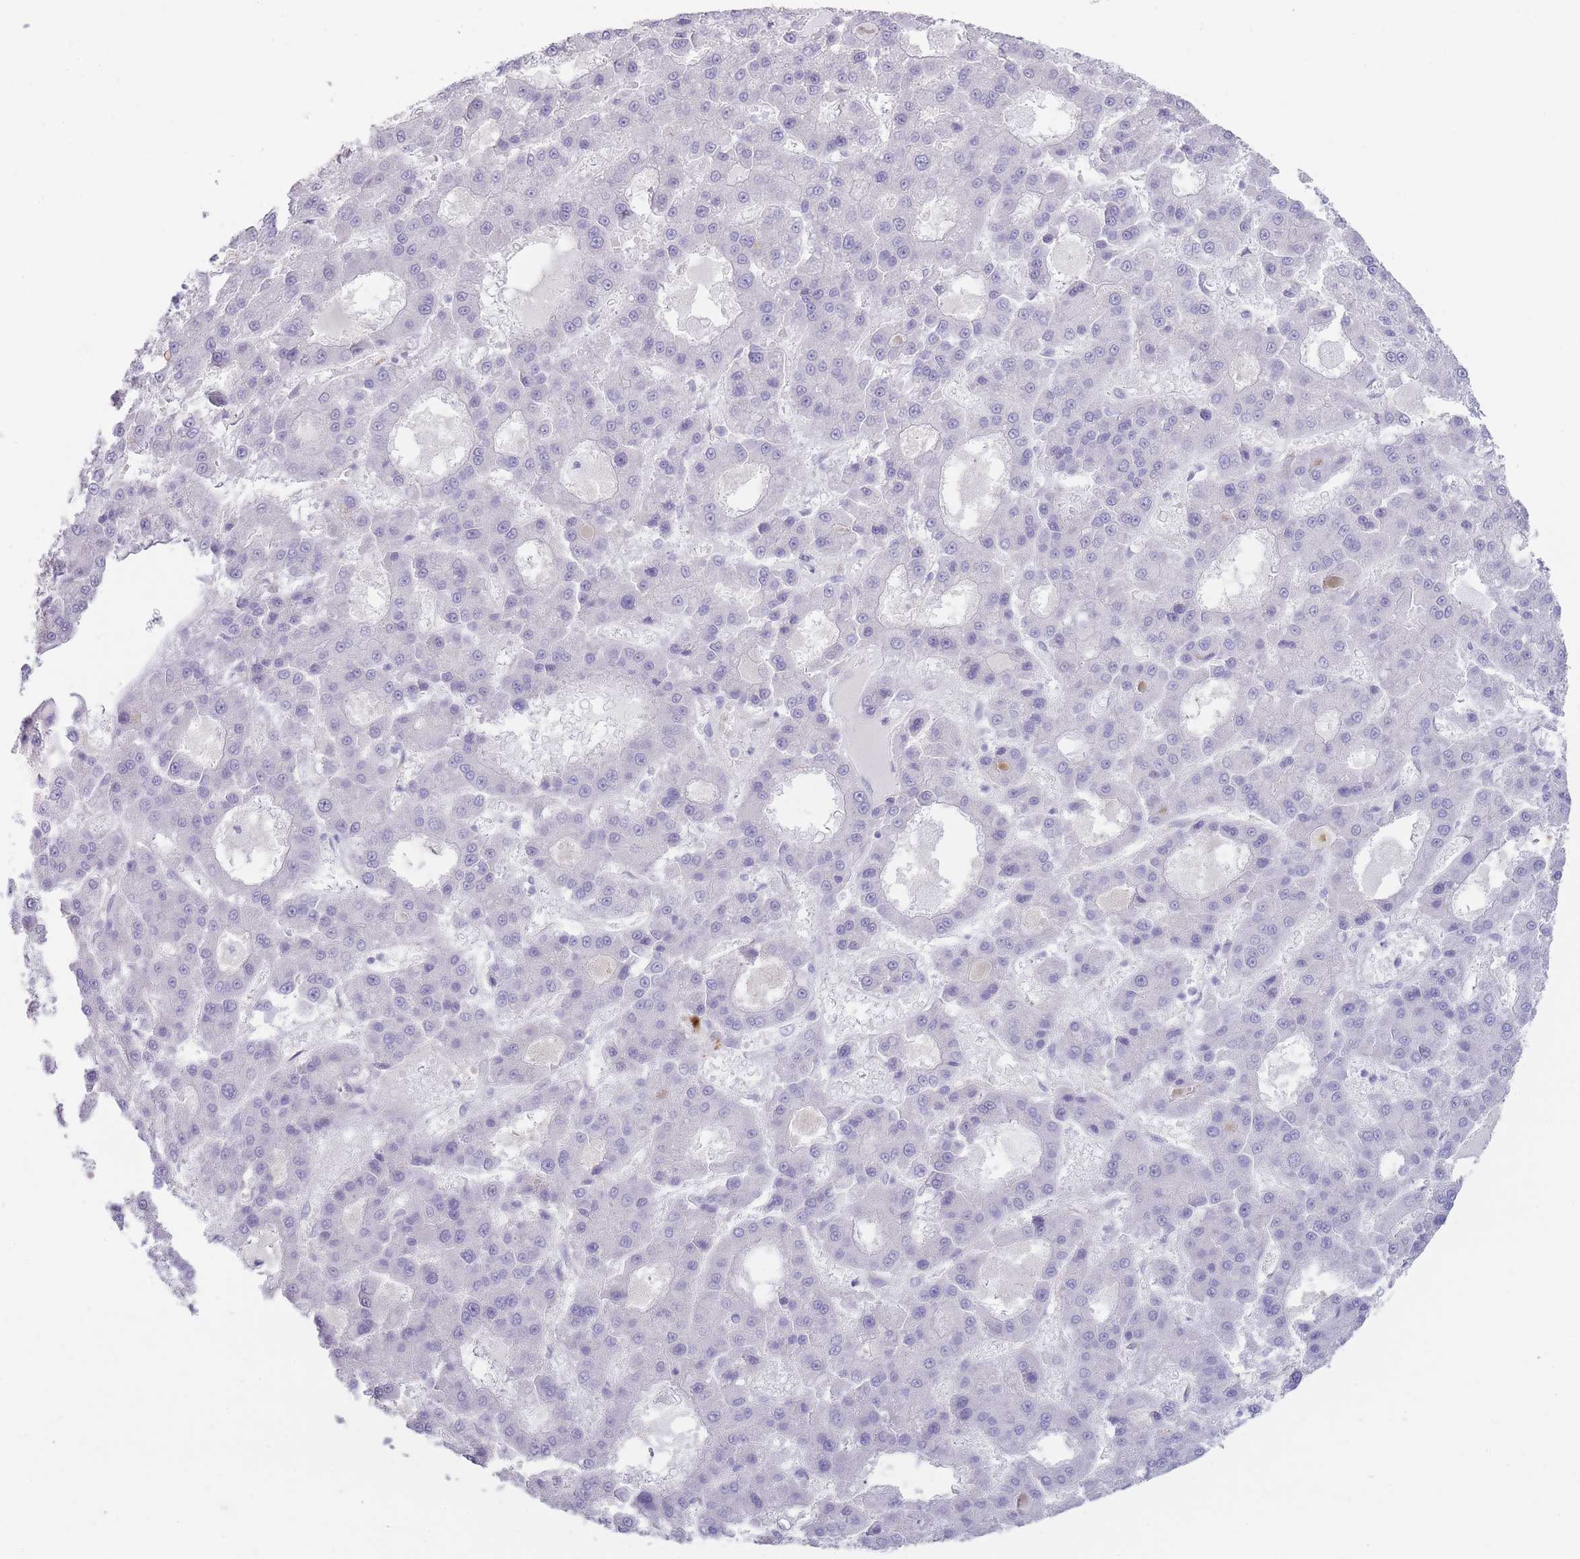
{"staining": {"intensity": "negative", "quantity": "none", "location": "none"}, "tissue": "liver cancer", "cell_type": "Tumor cells", "image_type": "cancer", "snomed": [{"axis": "morphology", "description": "Carcinoma, Hepatocellular, NOS"}, {"axis": "topography", "description": "Liver"}], "caption": "An image of liver hepatocellular carcinoma stained for a protein exhibits no brown staining in tumor cells.", "gene": "UTP14A", "patient": {"sex": "male", "age": 70}}